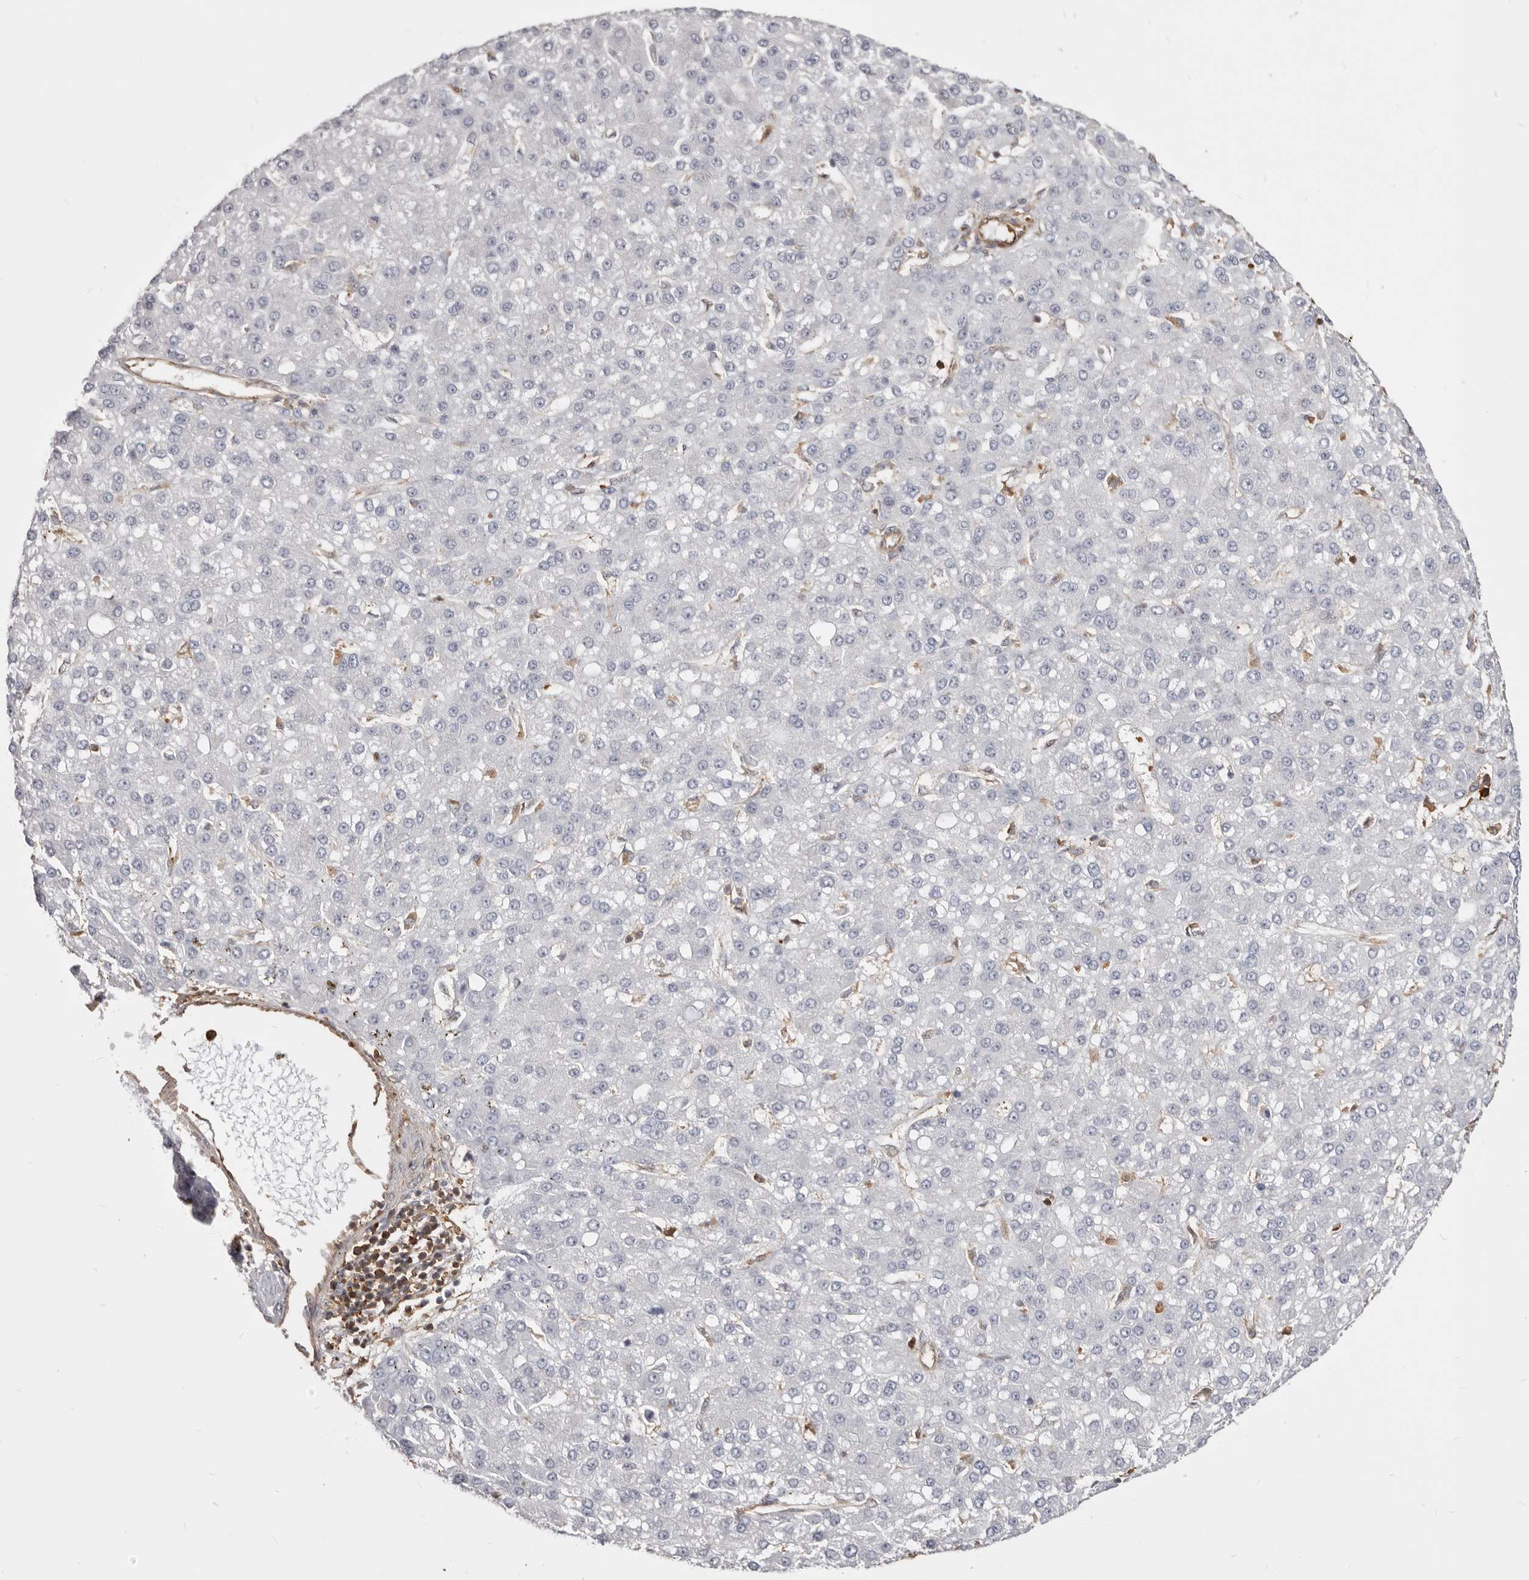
{"staining": {"intensity": "negative", "quantity": "none", "location": "none"}, "tissue": "liver cancer", "cell_type": "Tumor cells", "image_type": "cancer", "snomed": [{"axis": "morphology", "description": "Carcinoma, Hepatocellular, NOS"}, {"axis": "topography", "description": "Liver"}], "caption": "DAB (3,3'-diaminobenzidine) immunohistochemical staining of hepatocellular carcinoma (liver) displays no significant expression in tumor cells.", "gene": "PKM", "patient": {"sex": "male", "age": 67}}